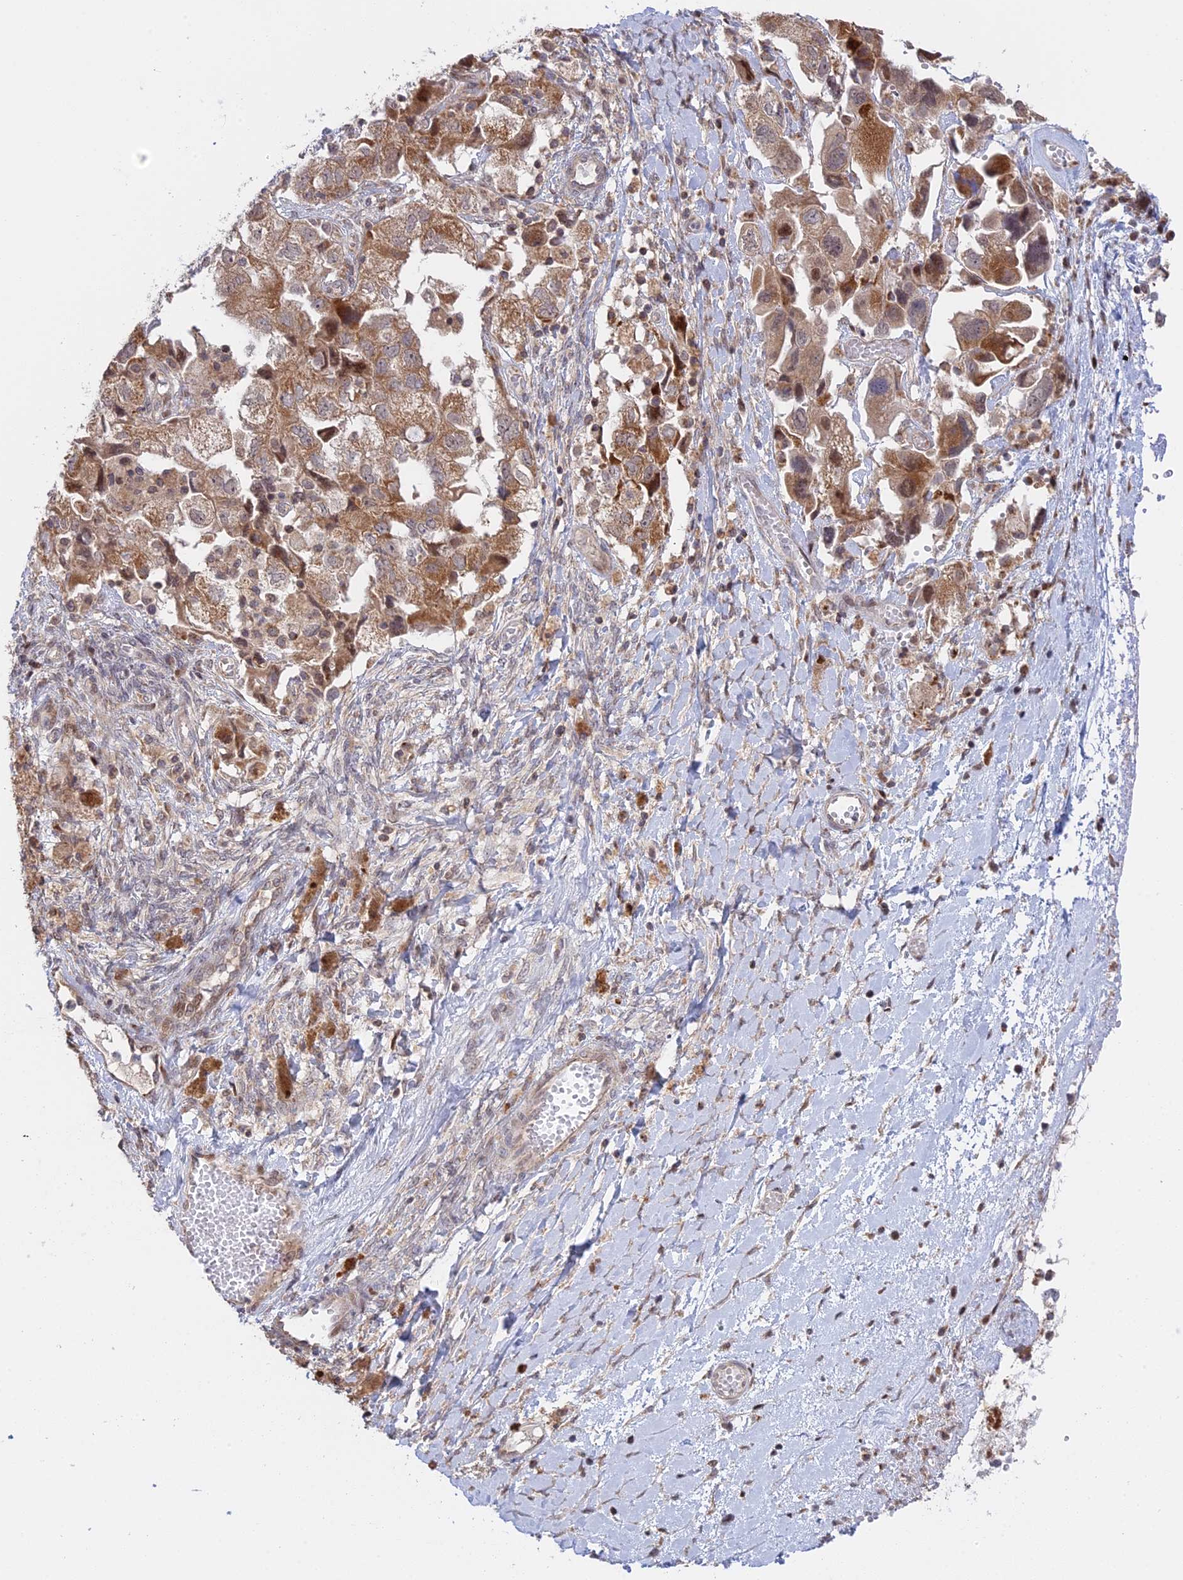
{"staining": {"intensity": "moderate", "quantity": ">75%", "location": "cytoplasmic/membranous"}, "tissue": "ovarian cancer", "cell_type": "Tumor cells", "image_type": "cancer", "snomed": [{"axis": "morphology", "description": "Carcinoma, NOS"}, {"axis": "morphology", "description": "Cystadenocarcinoma, serous, NOS"}, {"axis": "topography", "description": "Ovary"}], "caption": "Immunohistochemistry of human ovarian serous cystadenocarcinoma displays medium levels of moderate cytoplasmic/membranous staining in approximately >75% of tumor cells.", "gene": "GSKIP", "patient": {"sex": "female", "age": 69}}